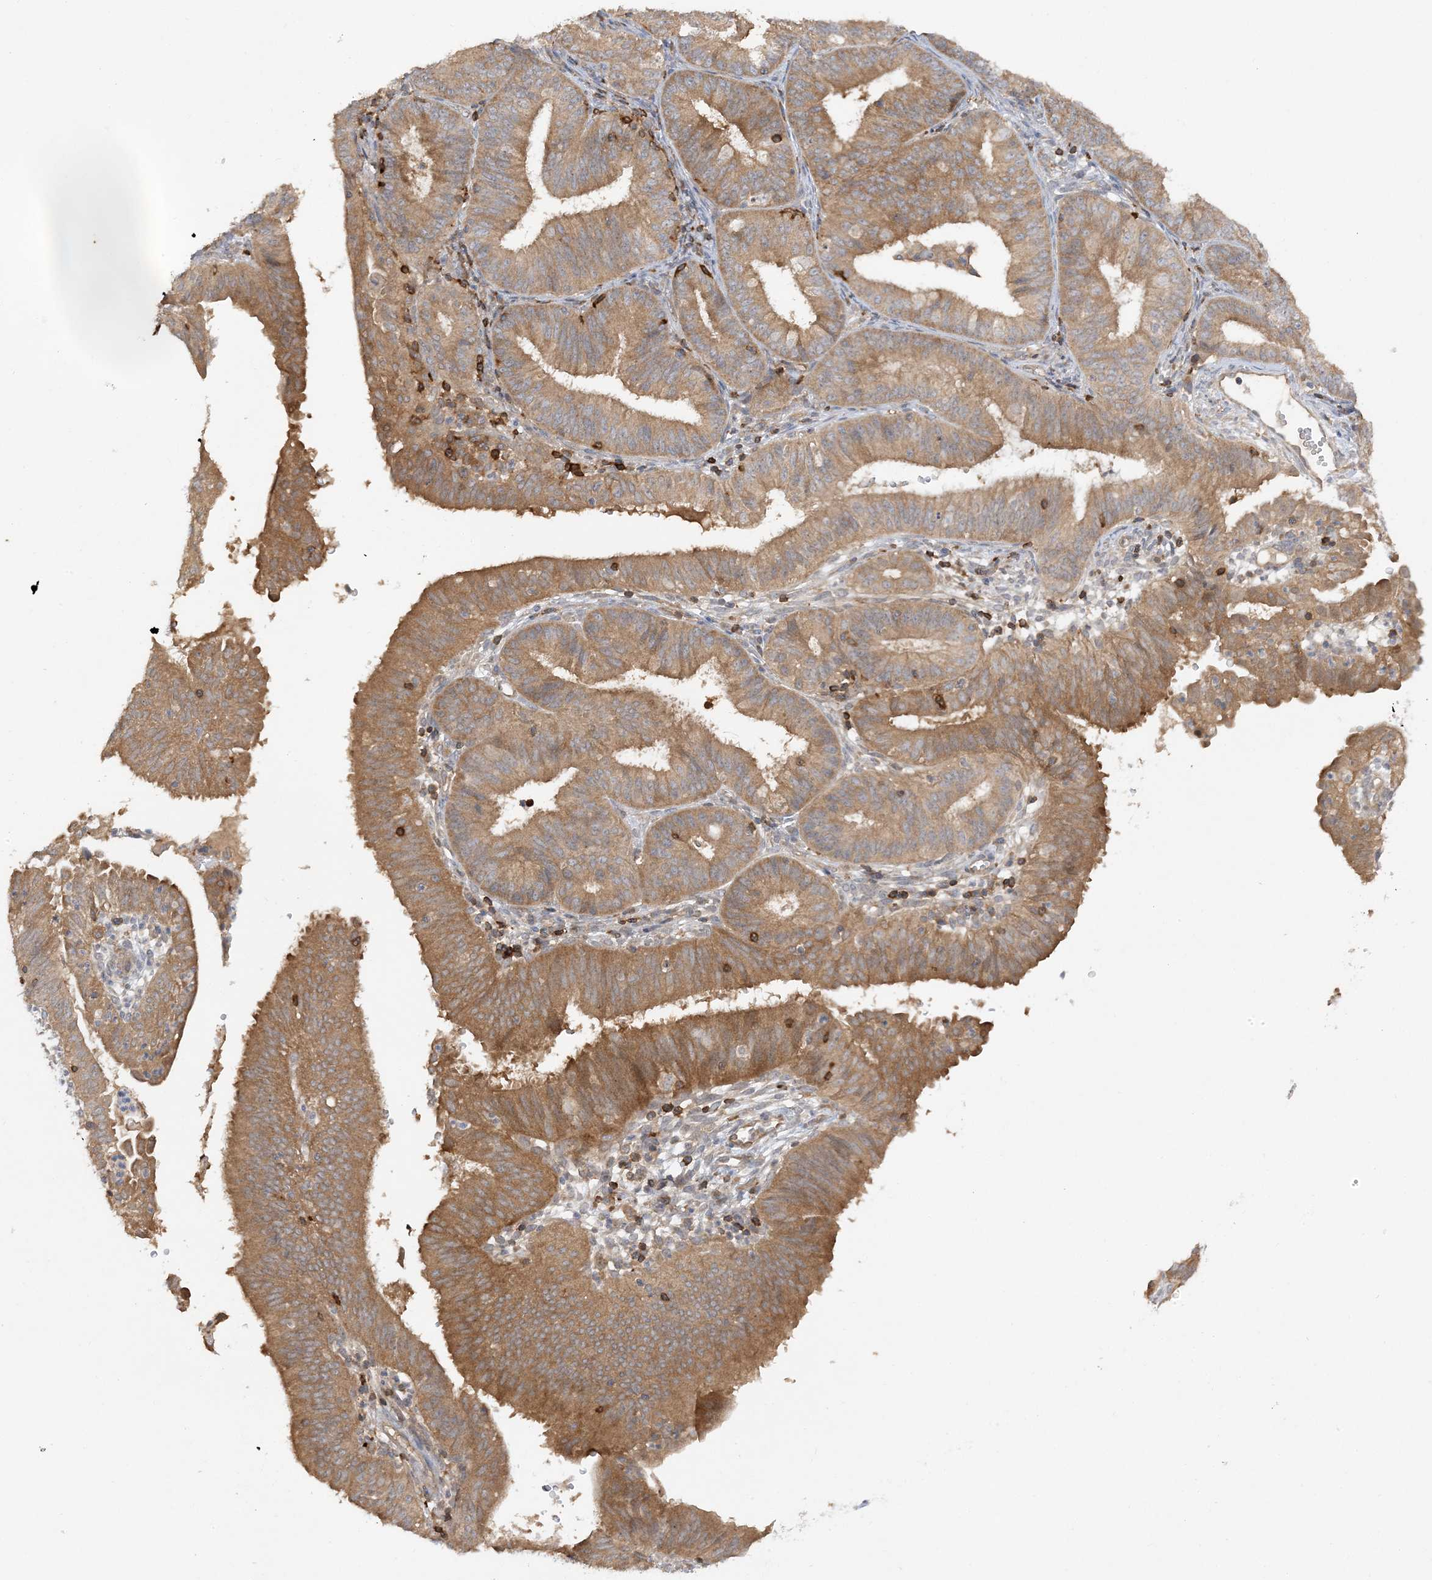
{"staining": {"intensity": "moderate", "quantity": ">75%", "location": "cytoplasmic/membranous"}, "tissue": "endometrial cancer", "cell_type": "Tumor cells", "image_type": "cancer", "snomed": [{"axis": "morphology", "description": "Adenocarcinoma, NOS"}, {"axis": "topography", "description": "Endometrium"}], "caption": "The image demonstrates staining of endometrial adenocarcinoma, revealing moderate cytoplasmic/membranous protein staining (brown color) within tumor cells. The staining is performed using DAB brown chromogen to label protein expression. The nuclei are counter-stained blue using hematoxylin.", "gene": "PHACTR2", "patient": {"sex": "female", "age": 51}}